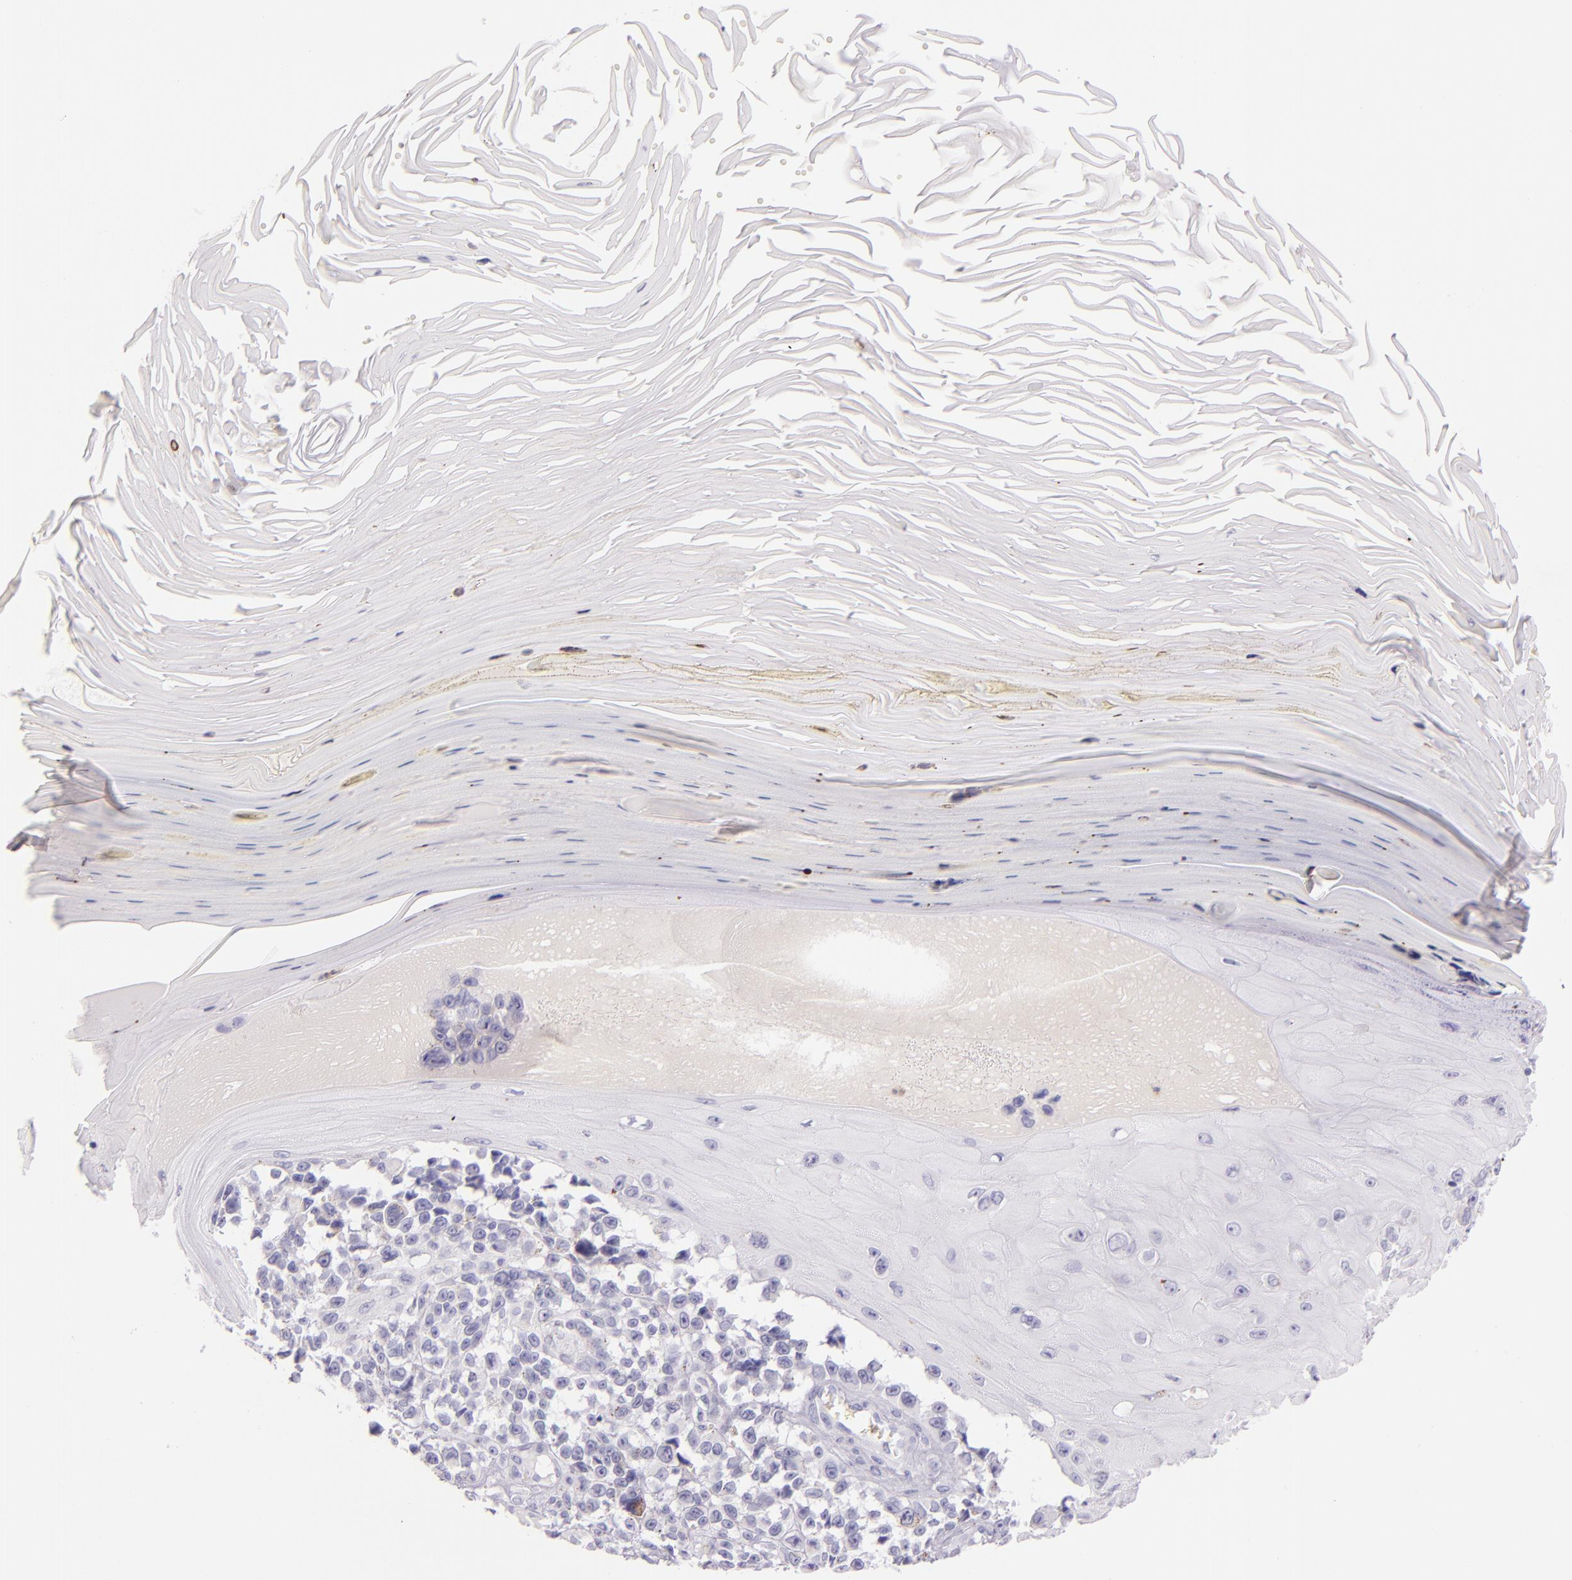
{"staining": {"intensity": "negative", "quantity": "none", "location": "none"}, "tissue": "melanoma", "cell_type": "Tumor cells", "image_type": "cancer", "snomed": [{"axis": "morphology", "description": "Malignant melanoma, NOS"}, {"axis": "topography", "description": "Skin"}], "caption": "Malignant melanoma was stained to show a protein in brown. There is no significant staining in tumor cells.", "gene": "CEACAM1", "patient": {"sex": "female", "age": 82}}